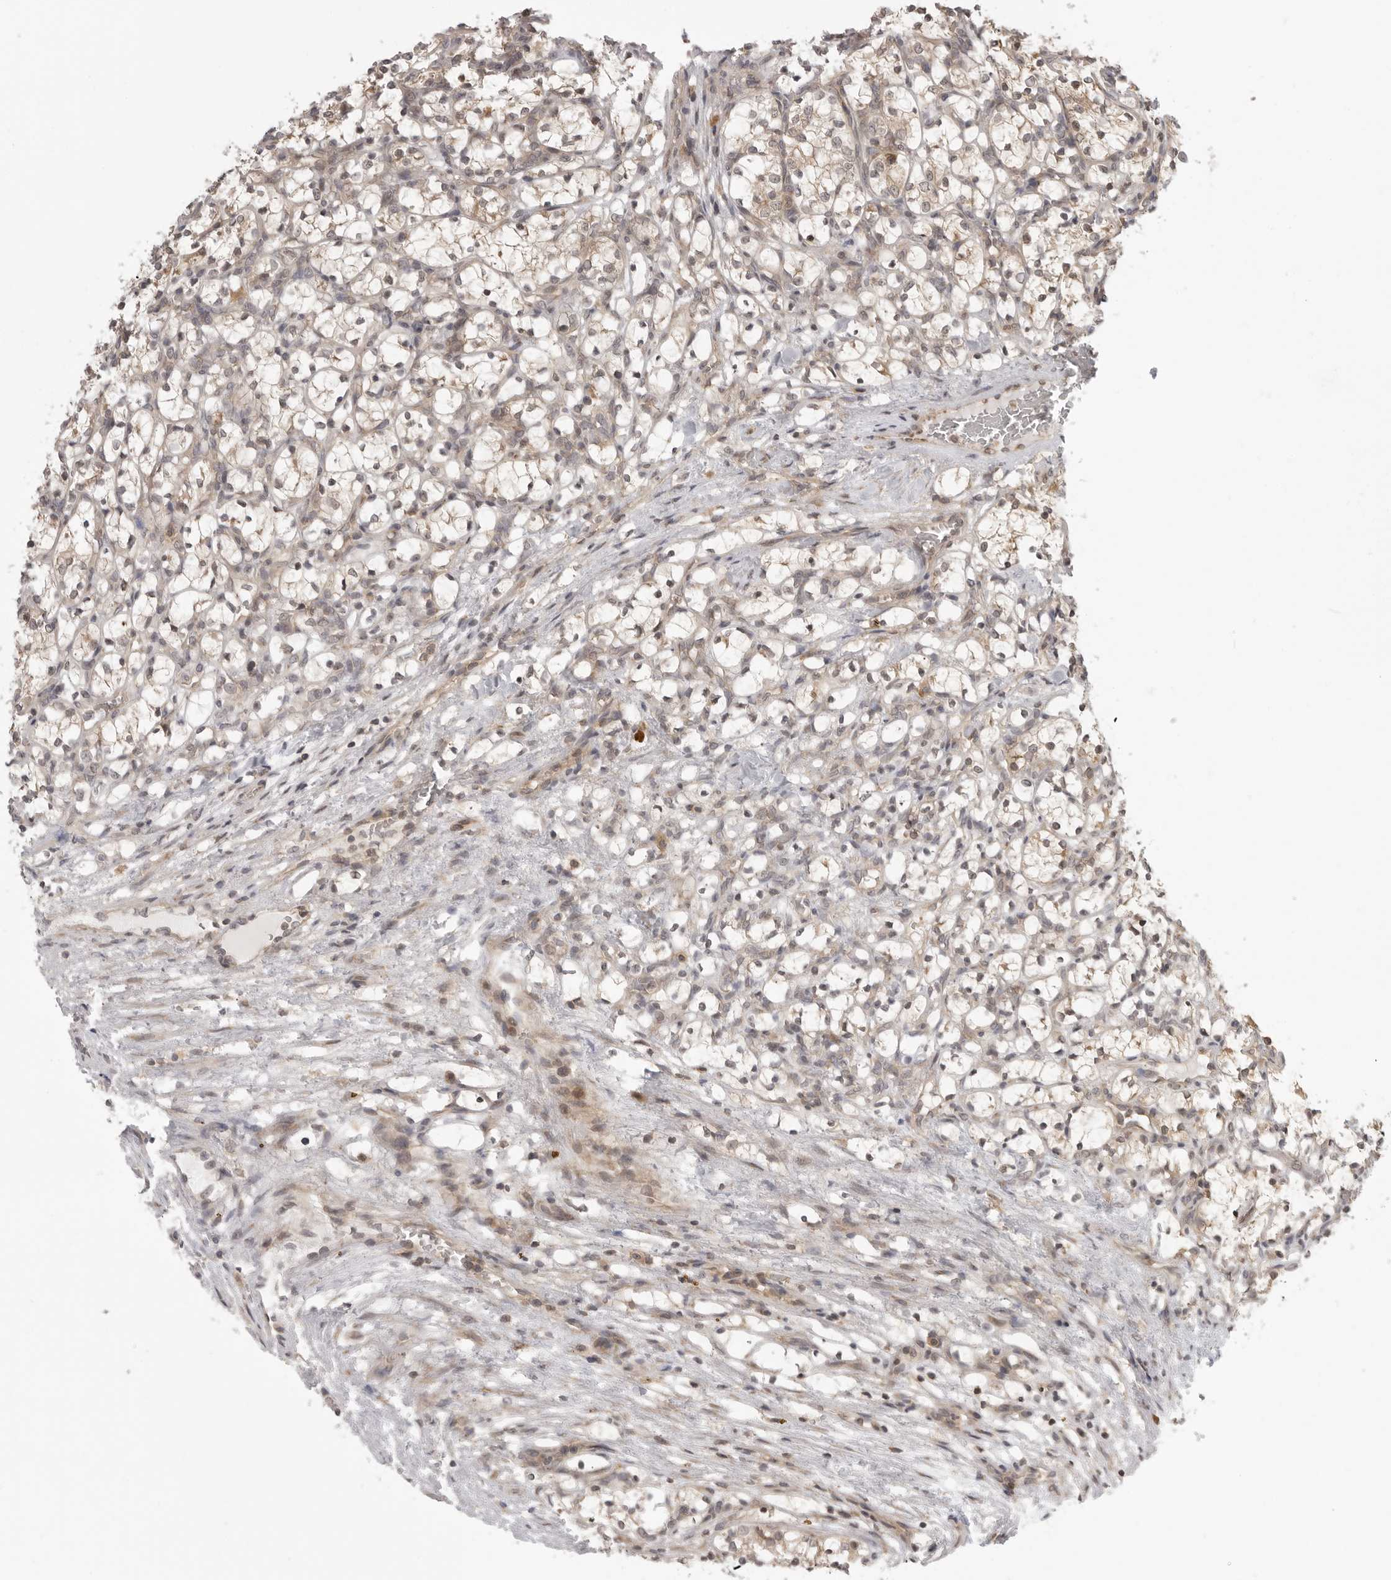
{"staining": {"intensity": "negative", "quantity": "none", "location": "none"}, "tissue": "renal cancer", "cell_type": "Tumor cells", "image_type": "cancer", "snomed": [{"axis": "morphology", "description": "Adenocarcinoma, NOS"}, {"axis": "topography", "description": "Kidney"}], "caption": "Renal adenocarcinoma was stained to show a protein in brown. There is no significant staining in tumor cells.", "gene": "PRRC2A", "patient": {"sex": "female", "age": 69}}